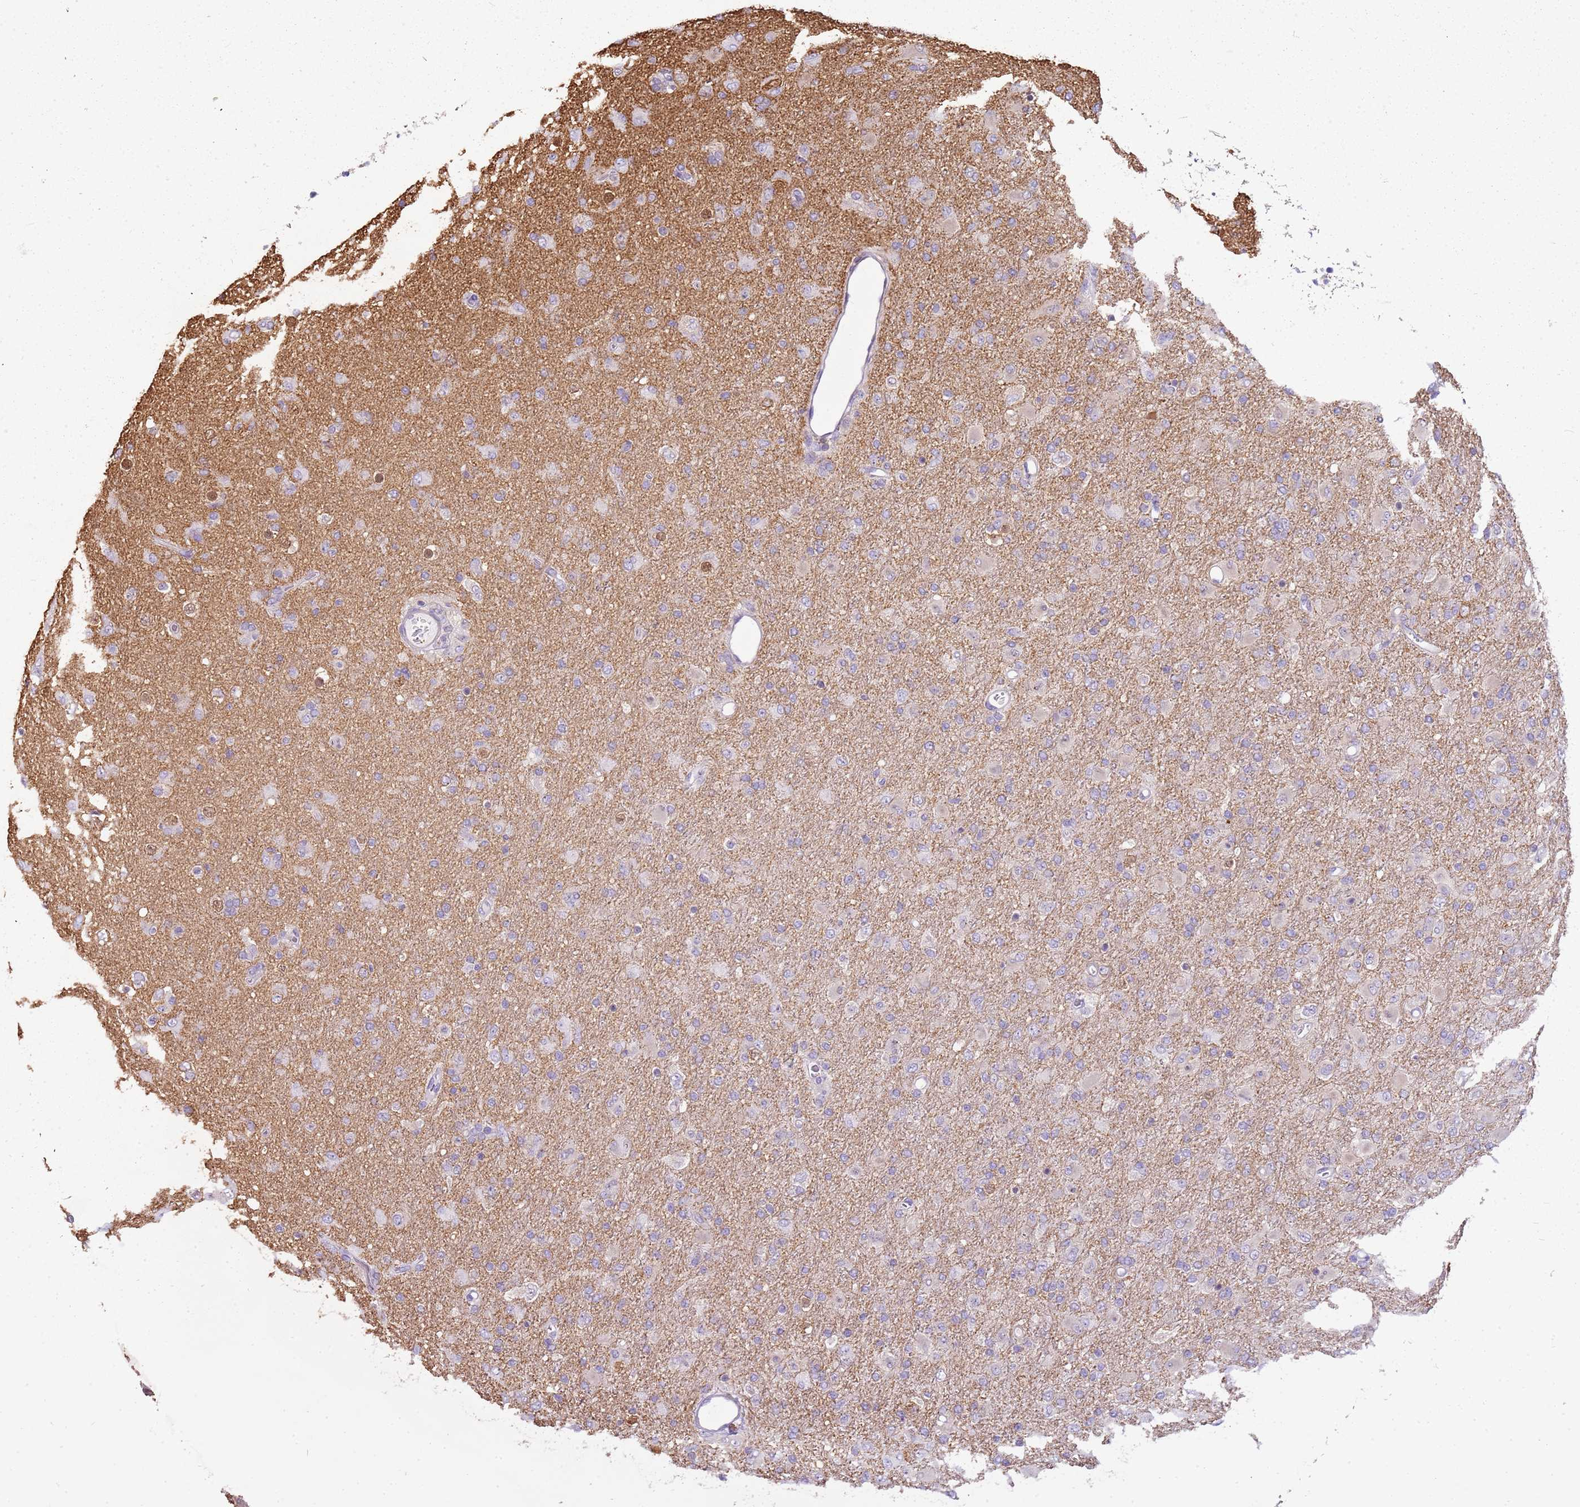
{"staining": {"intensity": "moderate", "quantity": "<25%", "location": "nuclear"}, "tissue": "glioma", "cell_type": "Tumor cells", "image_type": "cancer", "snomed": [{"axis": "morphology", "description": "Glioma, malignant, Low grade"}, {"axis": "topography", "description": "Brain"}], "caption": "Human glioma stained with a protein marker demonstrates moderate staining in tumor cells.", "gene": "CAPN7", "patient": {"sex": "male", "age": 65}}